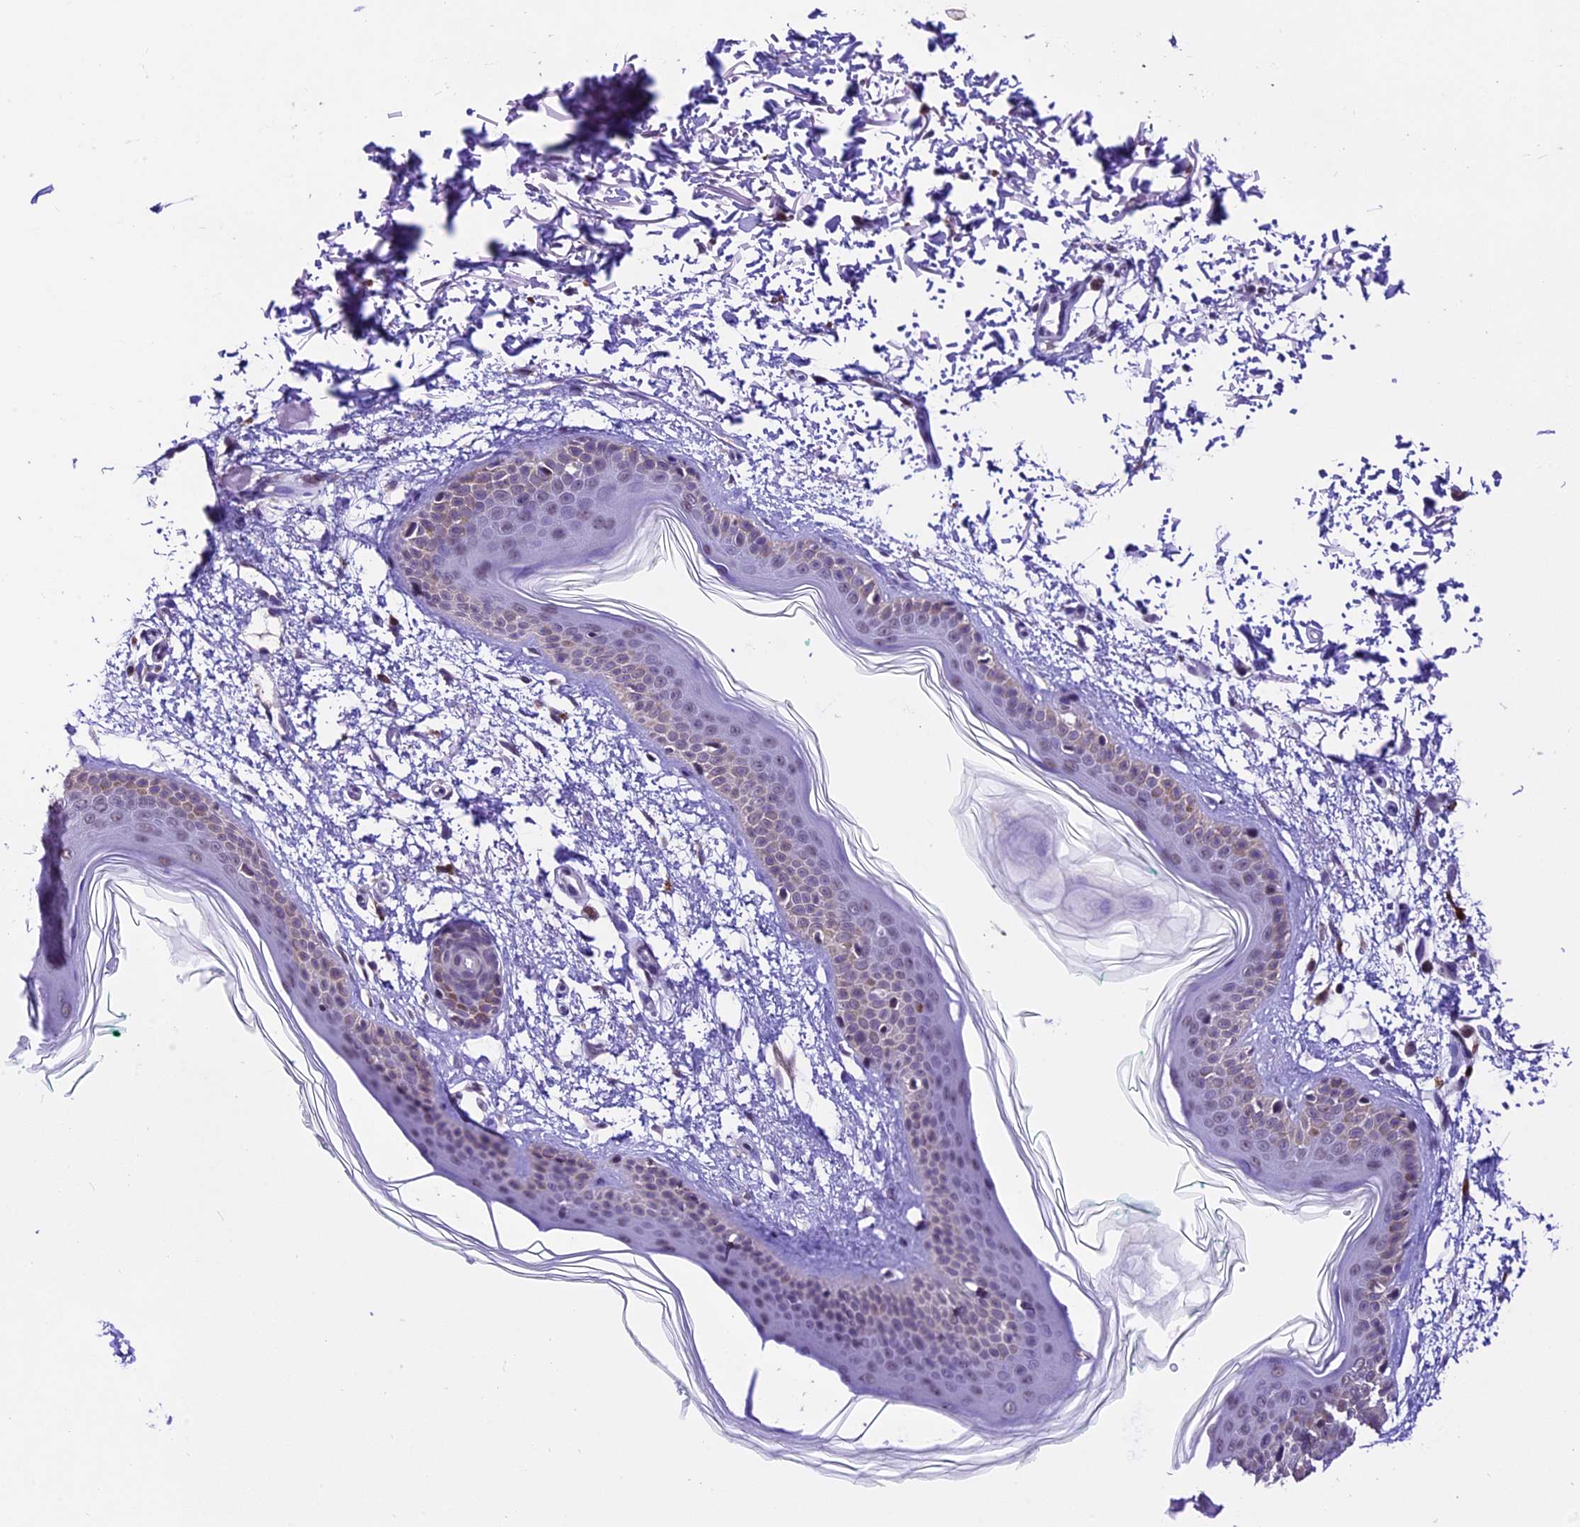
{"staining": {"intensity": "negative", "quantity": "none", "location": "none"}, "tissue": "skin", "cell_type": "Fibroblasts", "image_type": "normal", "snomed": [{"axis": "morphology", "description": "Normal tissue, NOS"}, {"axis": "topography", "description": "Skin"}], "caption": "Immunohistochemistry micrograph of benign skin: skin stained with DAB (3,3'-diaminobenzidine) exhibits no significant protein positivity in fibroblasts.", "gene": "CARS2", "patient": {"sex": "male", "age": 66}}